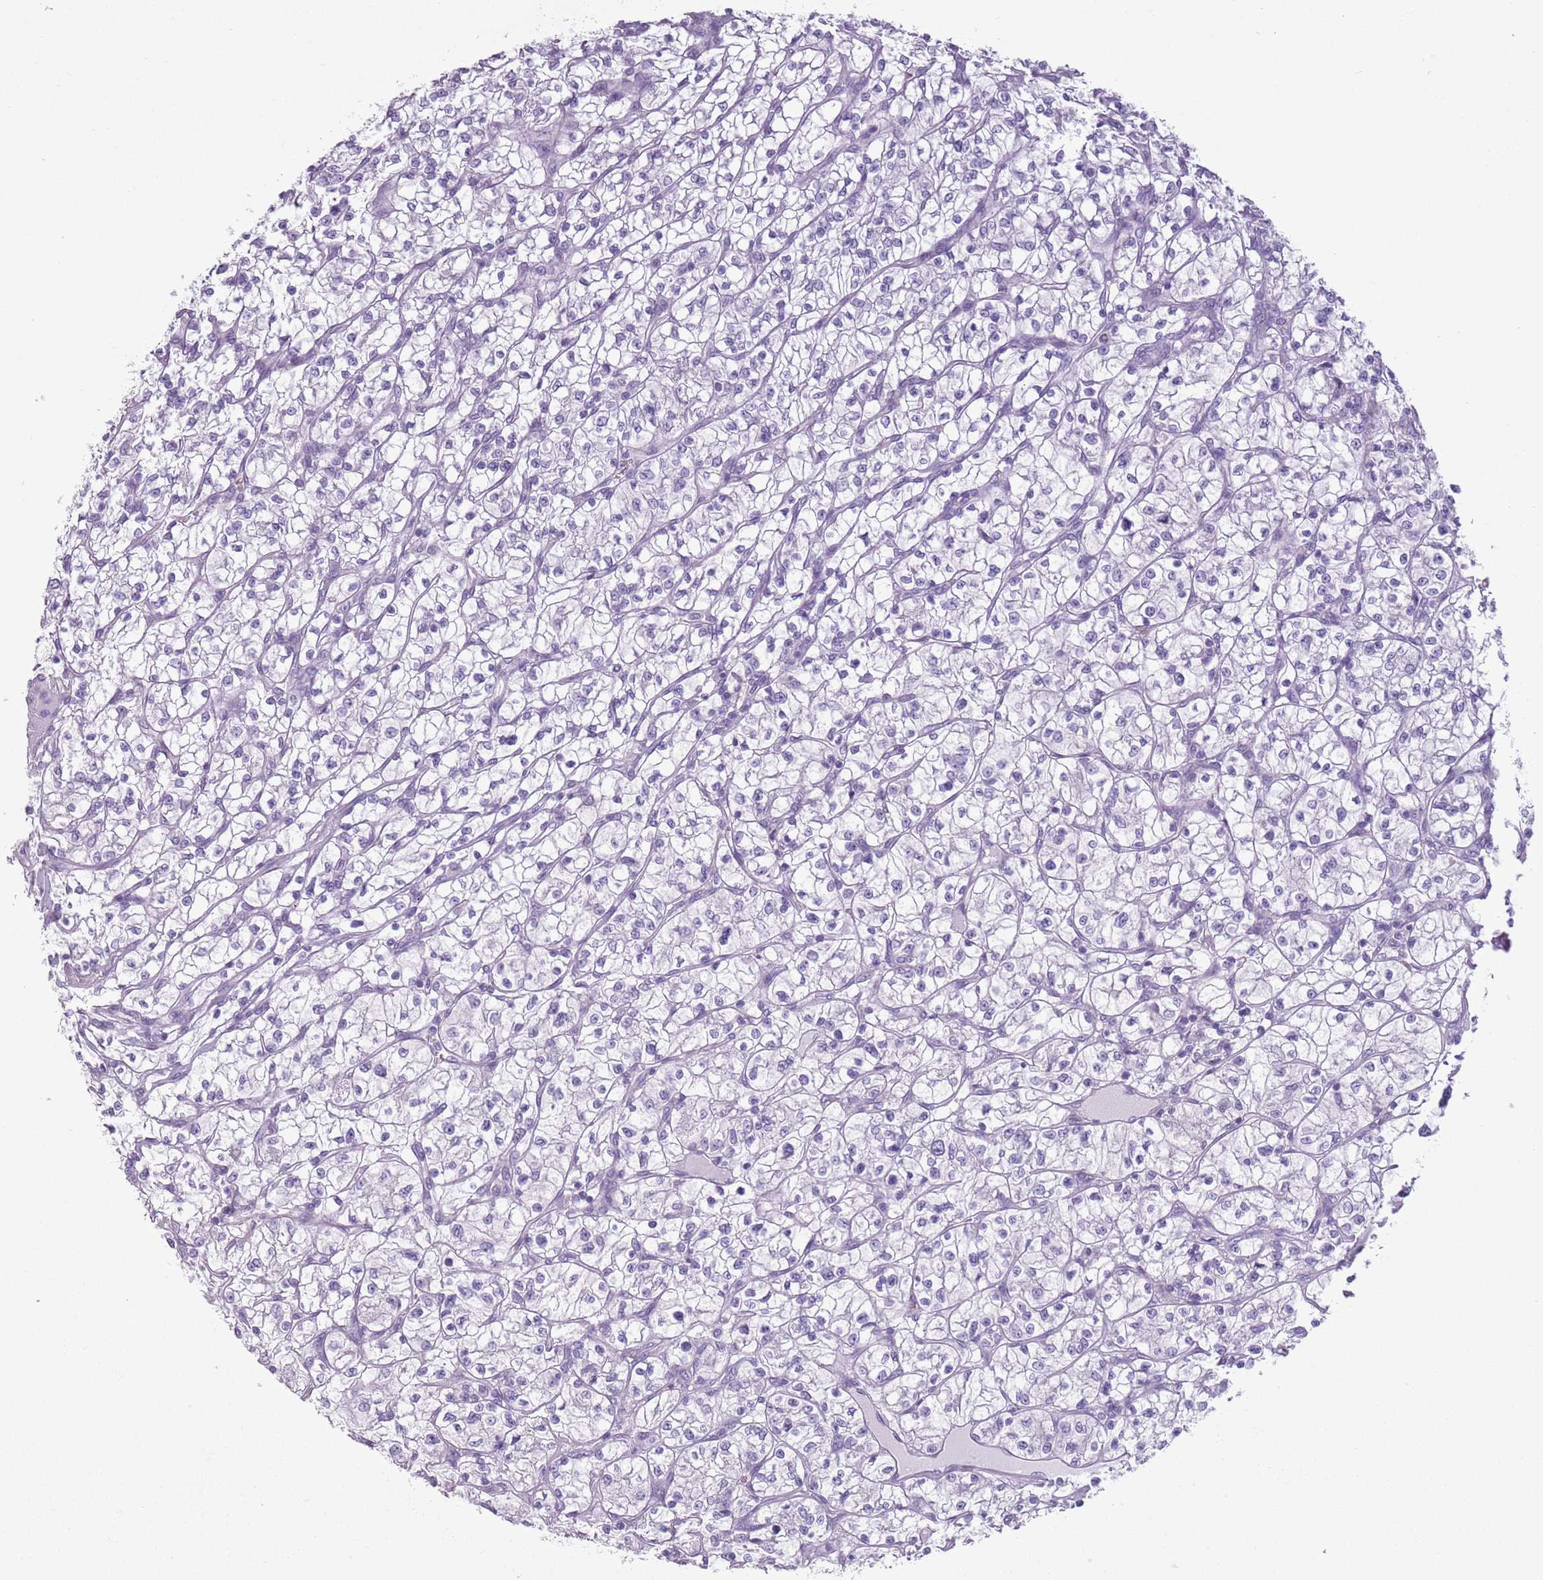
{"staining": {"intensity": "negative", "quantity": "none", "location": "none"}, "tissue": "renal cancer", "cell_type": "Tumor cells", "image_type": "cancer", "snomed": [{"axis": "morphology", "description": "Adenocarcinoma, NOS"}, {"axis": "topography", "description": "Kidney"}], "caption": "Immunohistochemistry of human renal cancer shows no expression in tumor cells.", "gene": "HYOU1", "patient": {"sex": "female", "age": 64}}